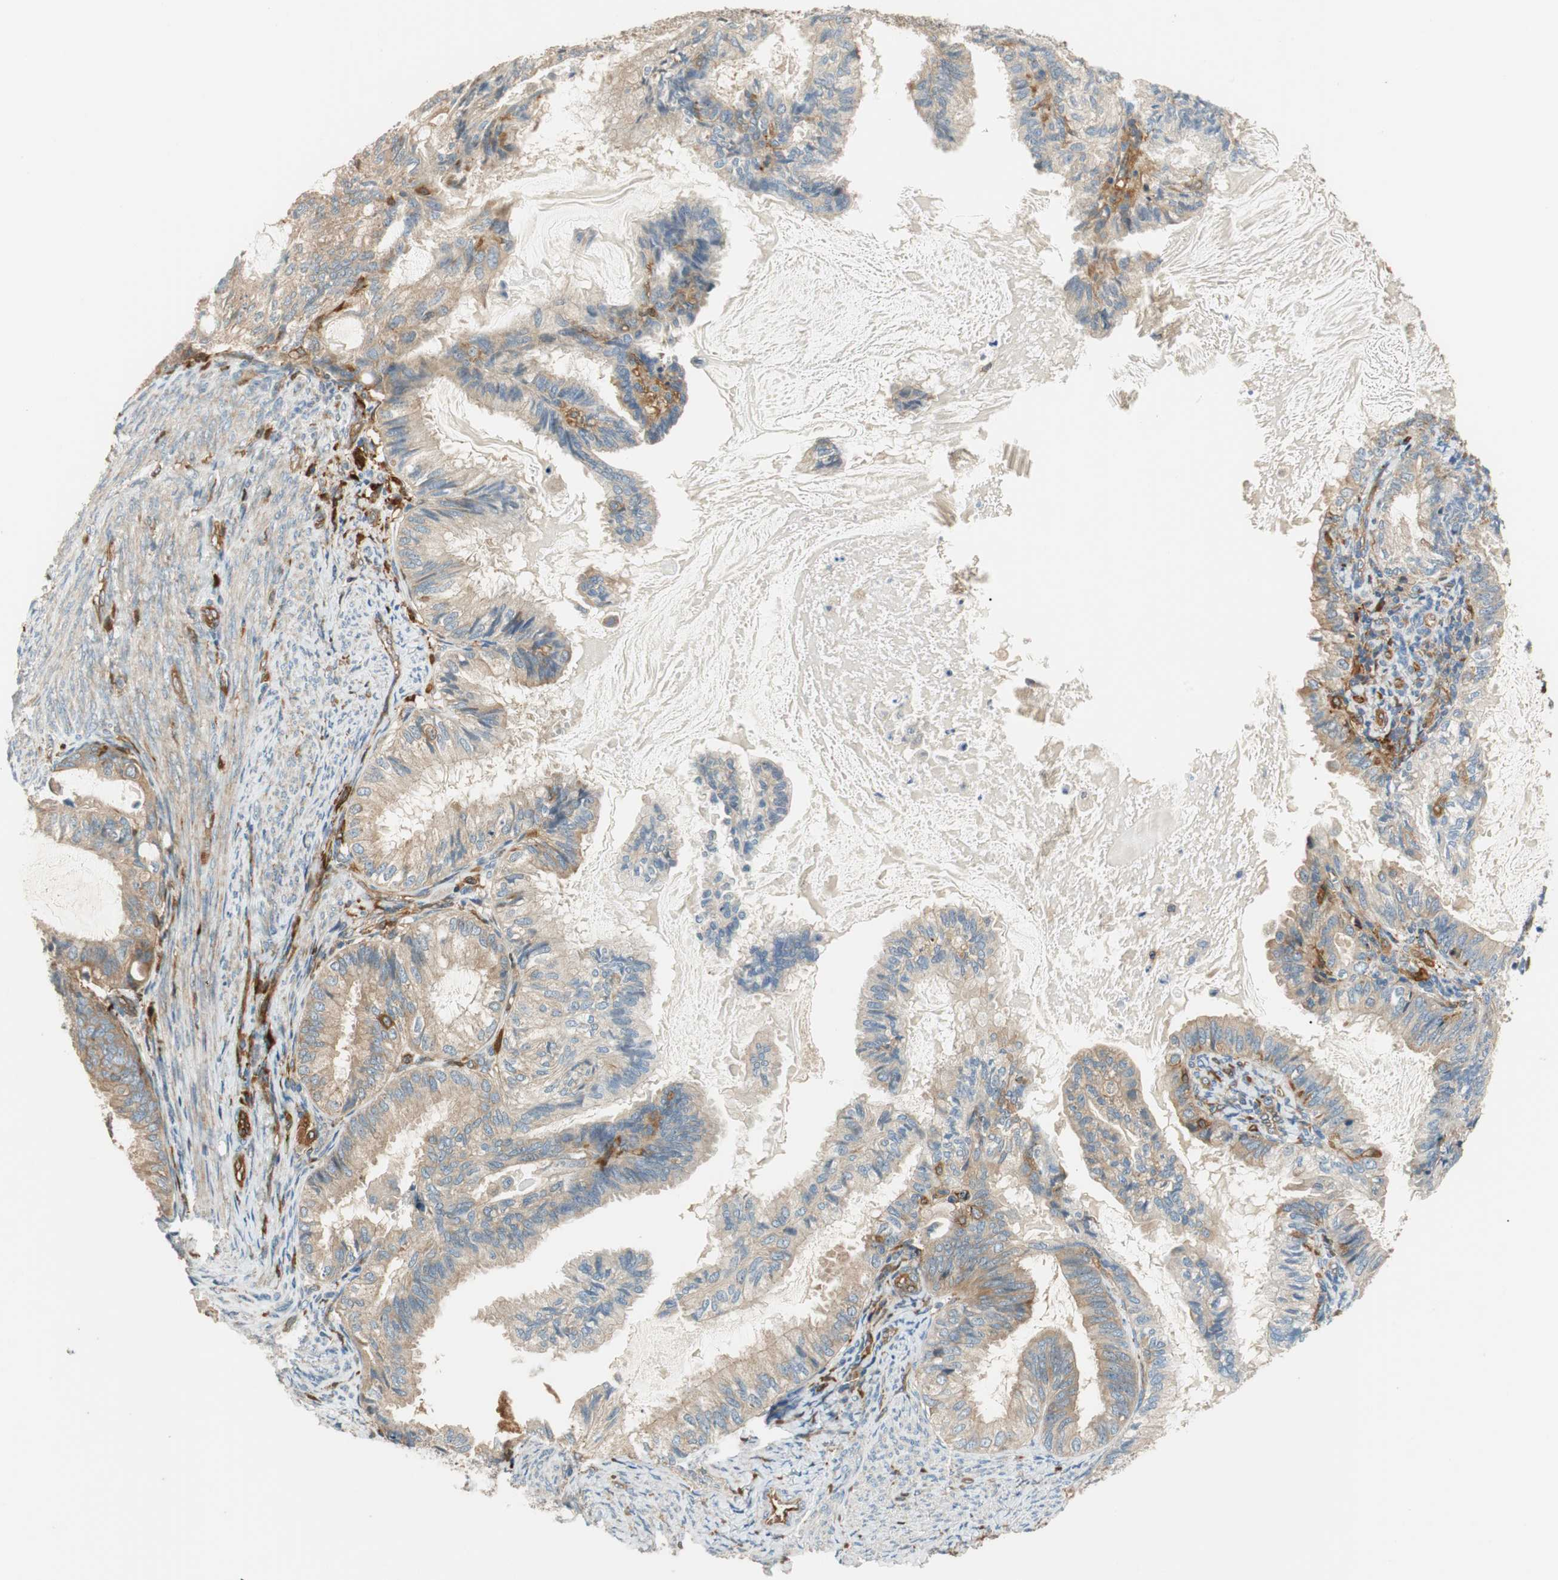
{"staining": {"intensity": "weak", "quantity": ">75%", "location": "cytoplasmic/membranous"}, "tissue": "cervical cancer", "cell_type": "Tumor cells", "image_type": "cancer", "snomed": [{"axis": "morphology", "description": "Normal tissue, NOS"}, {"axis": "morphology", "description": "Adenocarcinoma, NOS"}, {"axis": "topography", "description": "Cervix"}, {"axis": "topography", "description": "Endometrium"}], "caption": "Immunohistochemistry (IHC) photomicrograph of neoplastic tissue: human cervical cancer (adenocarcinoma) stained using immunohistochemistry displays low levels of weak protein expression localized specifically in the cytoplasmic/membranous of tumor cells, appearing as a cytoplasmic/membranous brown color.", "gene": "PARP14", "patient": {"sex": "female", "age": 86}}